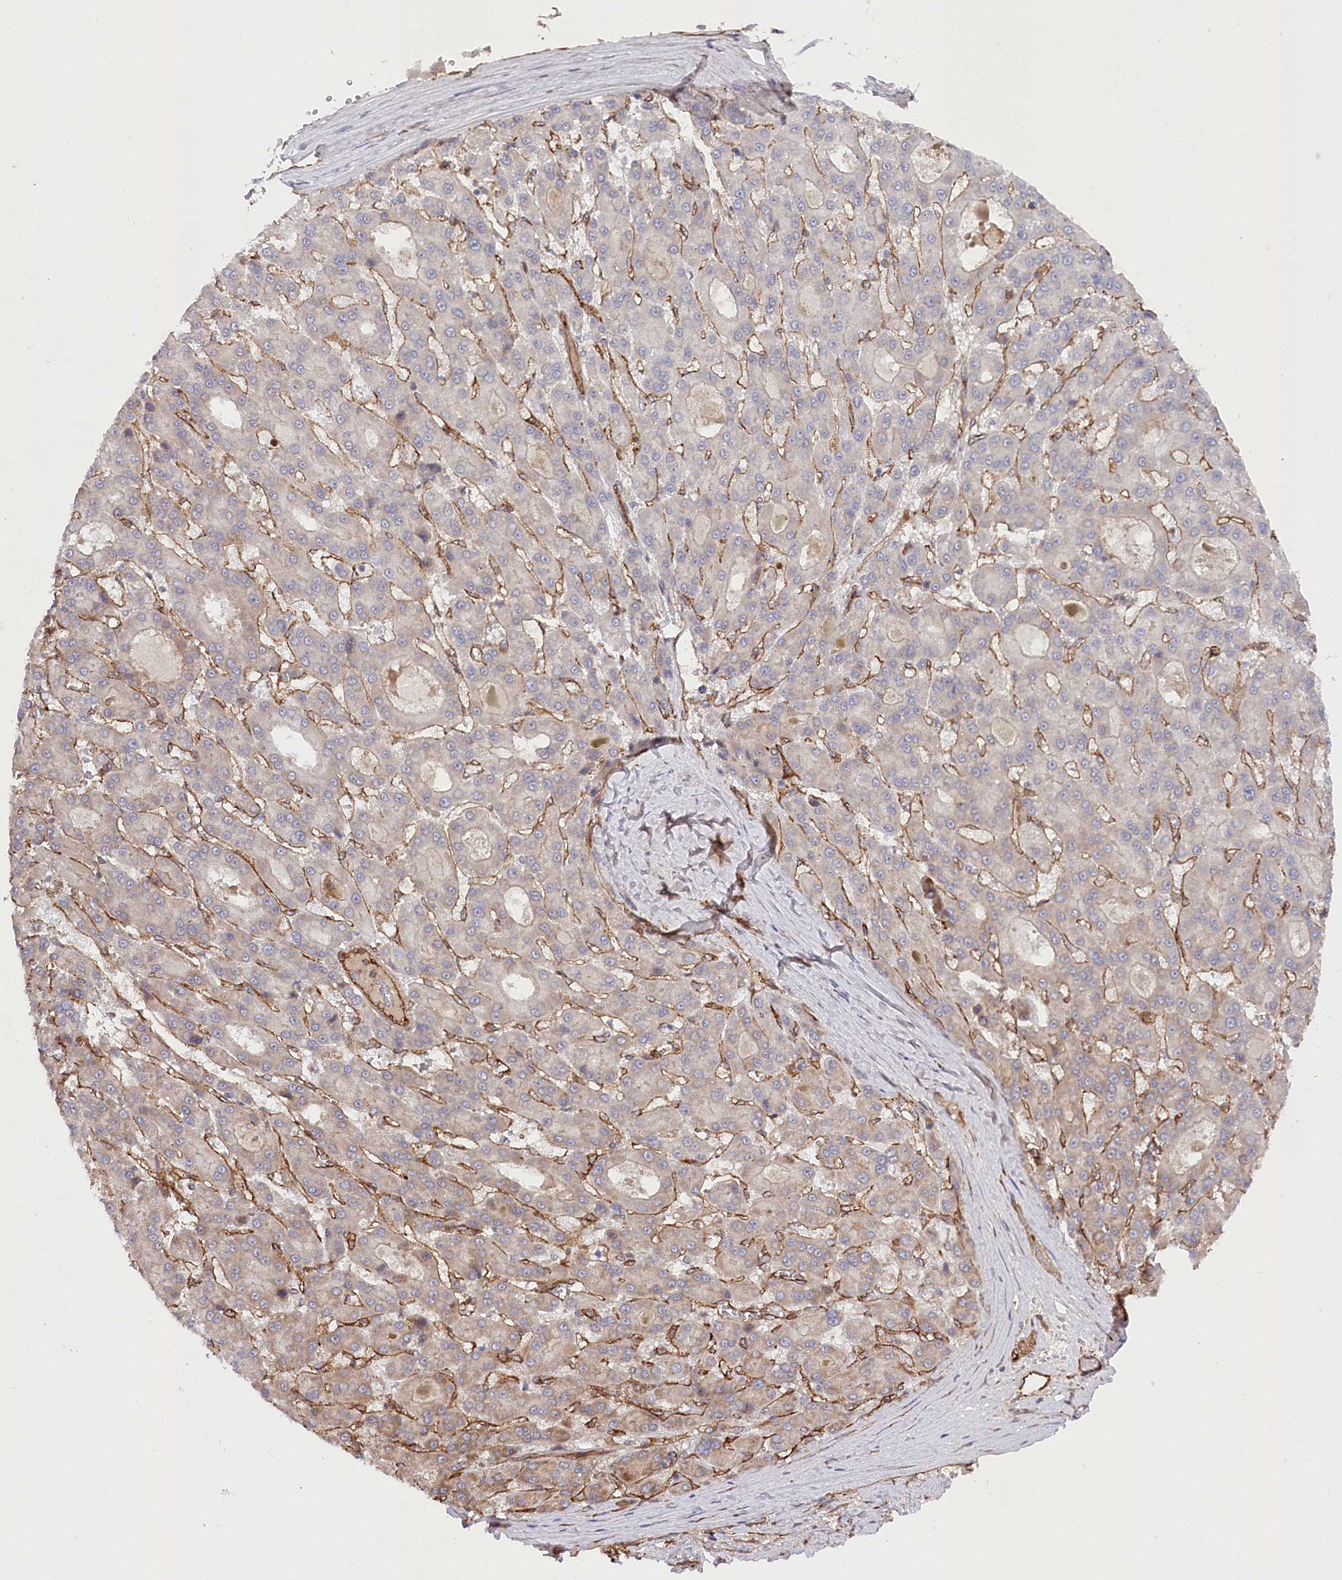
{"staining": {"intensity": "weak", "quantity": "<25%", "location": "cytoplasmic/membranous"}, "tissue": "liver cancer", "cell_type": "Tumor cells", "image_type": "cancer", "snomed": [{"axis": "morphology", "description": "Carcinoma, Hepatocellular, NOS"}, {"axis": "topography", "description": "Liver"}], "caption": "The image displays no staining of tumor cells in liver cancer.", "gene": "MTPAP", "patient": {"sex": "male", "age": 70}}